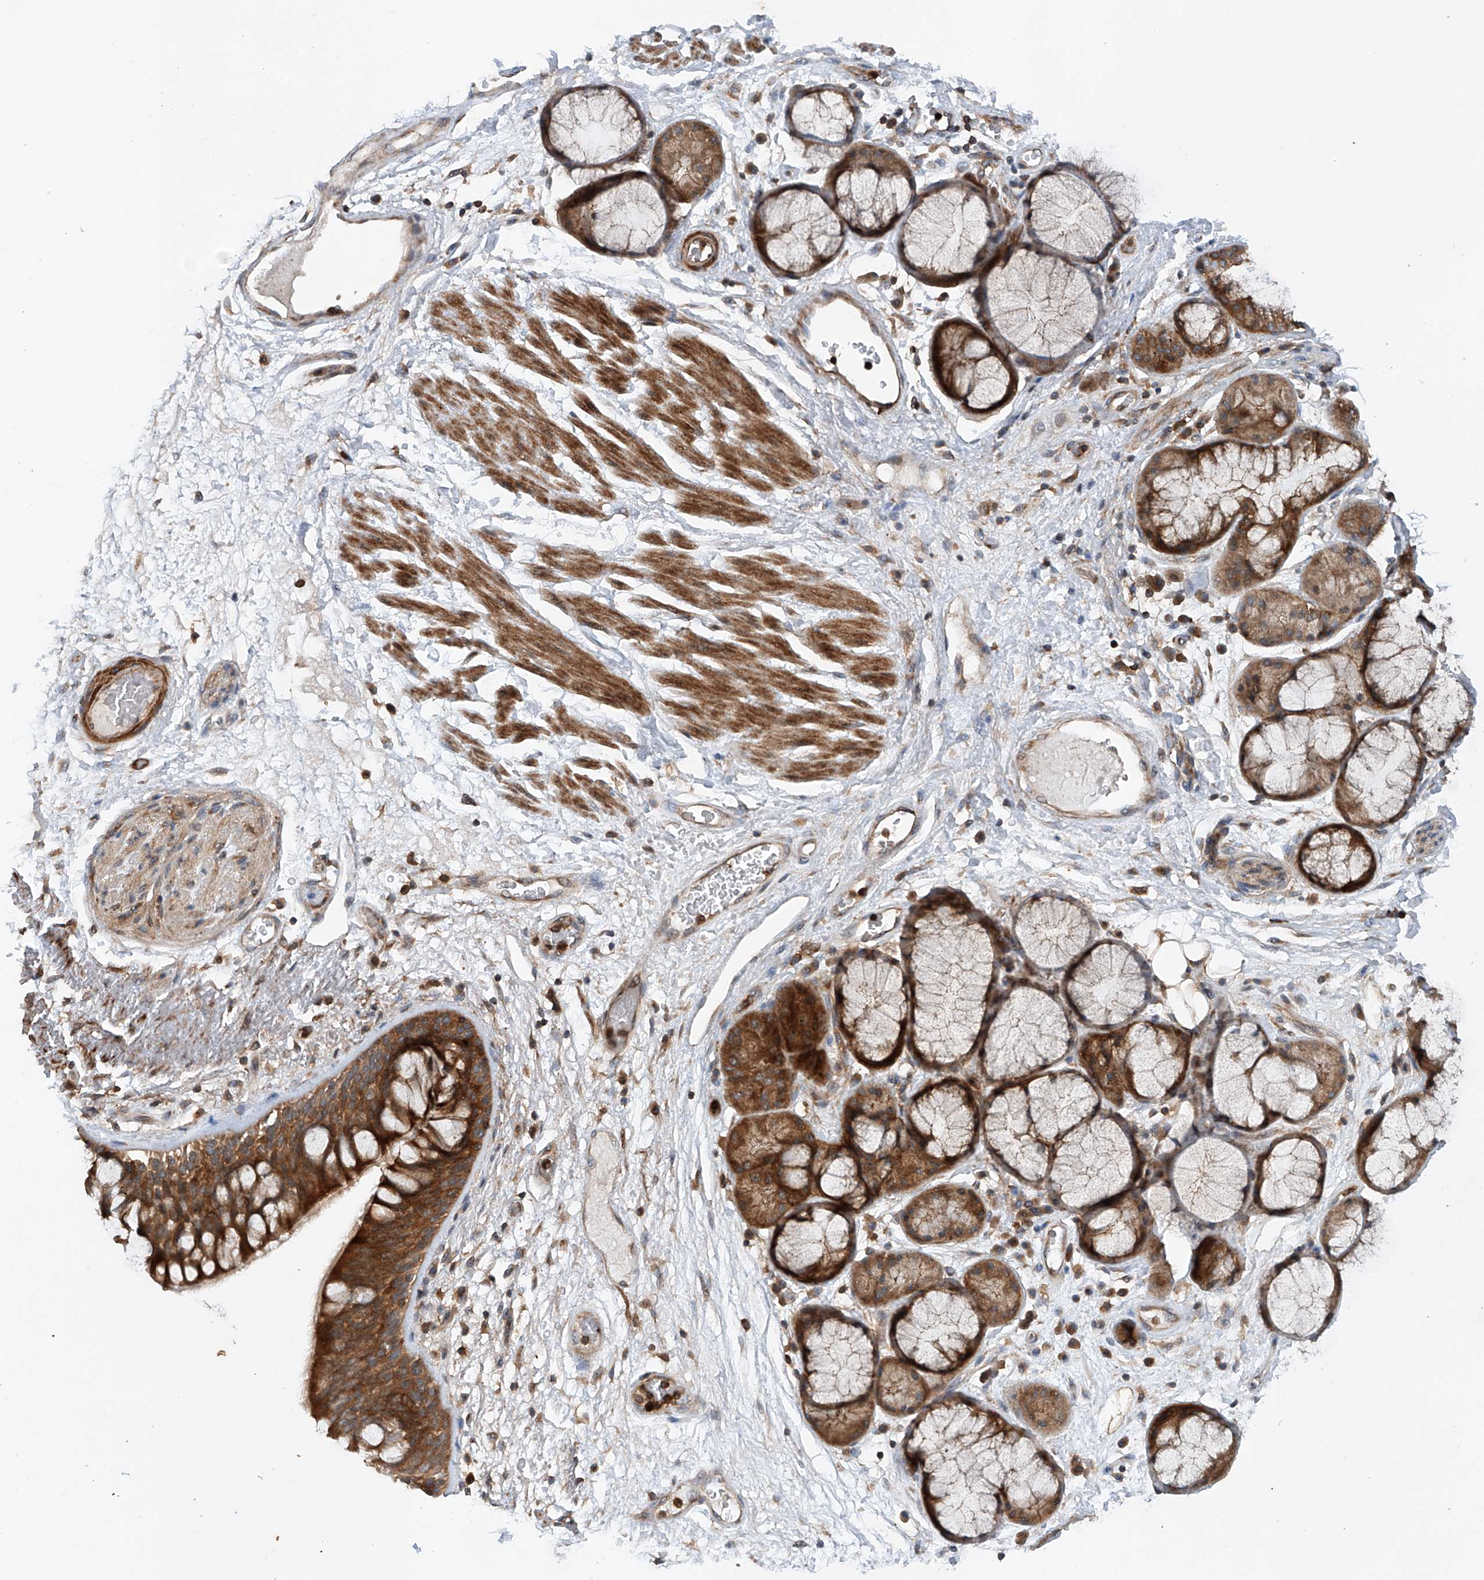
{"staining": {"intensity": "strong", "quantity": ">75%", "location": "cytoplasmic/membranous"}, "tissue": "bronchus", "cell_type": "Respiratory epithelial cells", "image_type": "normal", "snomed": [{"axis": "morphology", "description": "Normal tissue, NOS"}, {"axis": "morphology", "description": "Squamous cell carcinoma, NOS"}, {"axis": "topography", "description": "Lymph node"}, {"axis": "topography", "description": "Bronchus"}, {"axis": "topography", "description": "Lung"}], "caption": "Bronchus stained with immunohistochemistry (IHC) reveals strong cytoplasmic/membranous staining in about >75% of respiratory epithelial cells.", "gene": "CEP85L", "patient": {"sex": "male", "age": 66}}